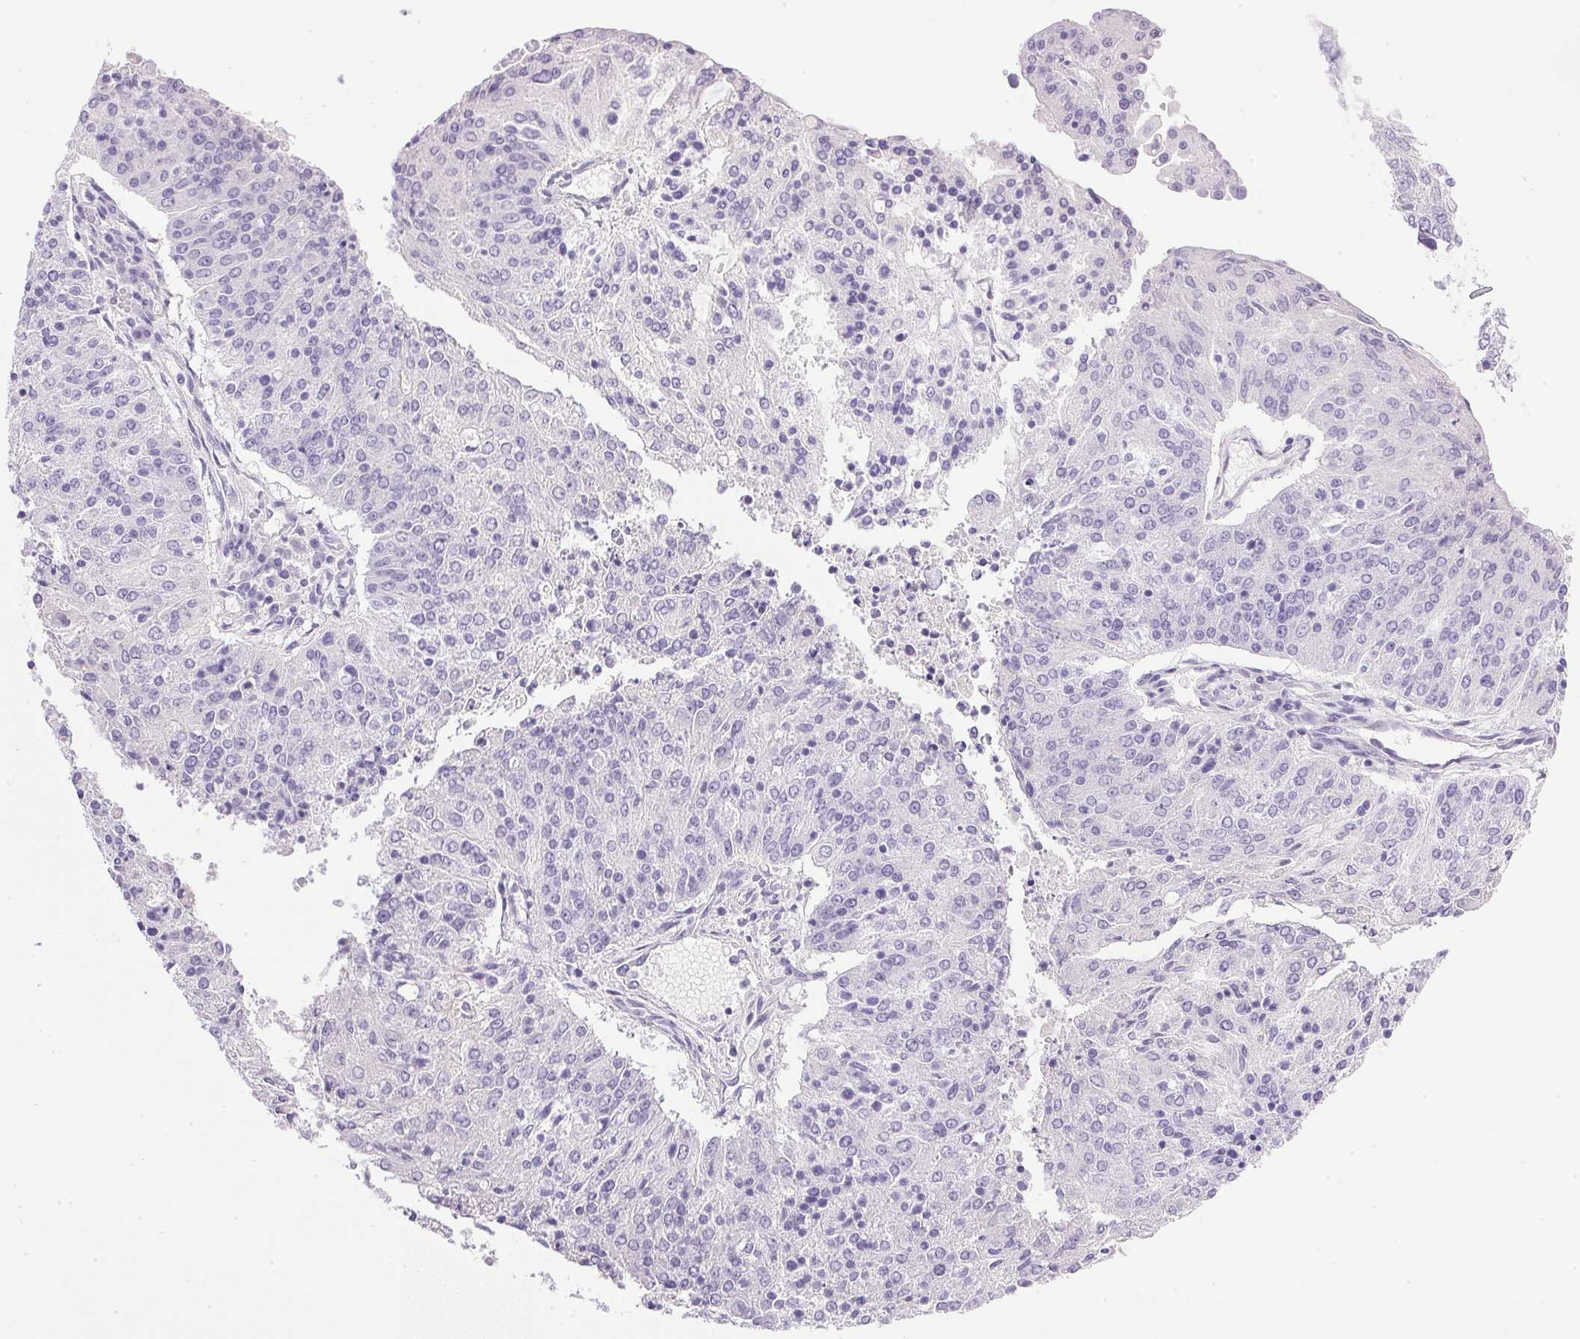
{"staining": {"intensity": "negative", "quantity": "none", "location": "none"}, "tissue": "endometrial cancer", "cell_type": "Tumor cells", "image_type": "cancer", "snomed": [{"axis": "morphology", "description": "Adenocarcinoma, NOS"}, {"axis": "topography", "description": "Endometrium"}], "caption": "Immunohistochemistry (IHC) image of neoplastic tissue: human adenocarcinoma (endometrial) stained with DAB exhibits no significant protein staining in tumor cells.", "gene": "ATP6V0A4", "patient": {"sex": "female", "age": 82}}